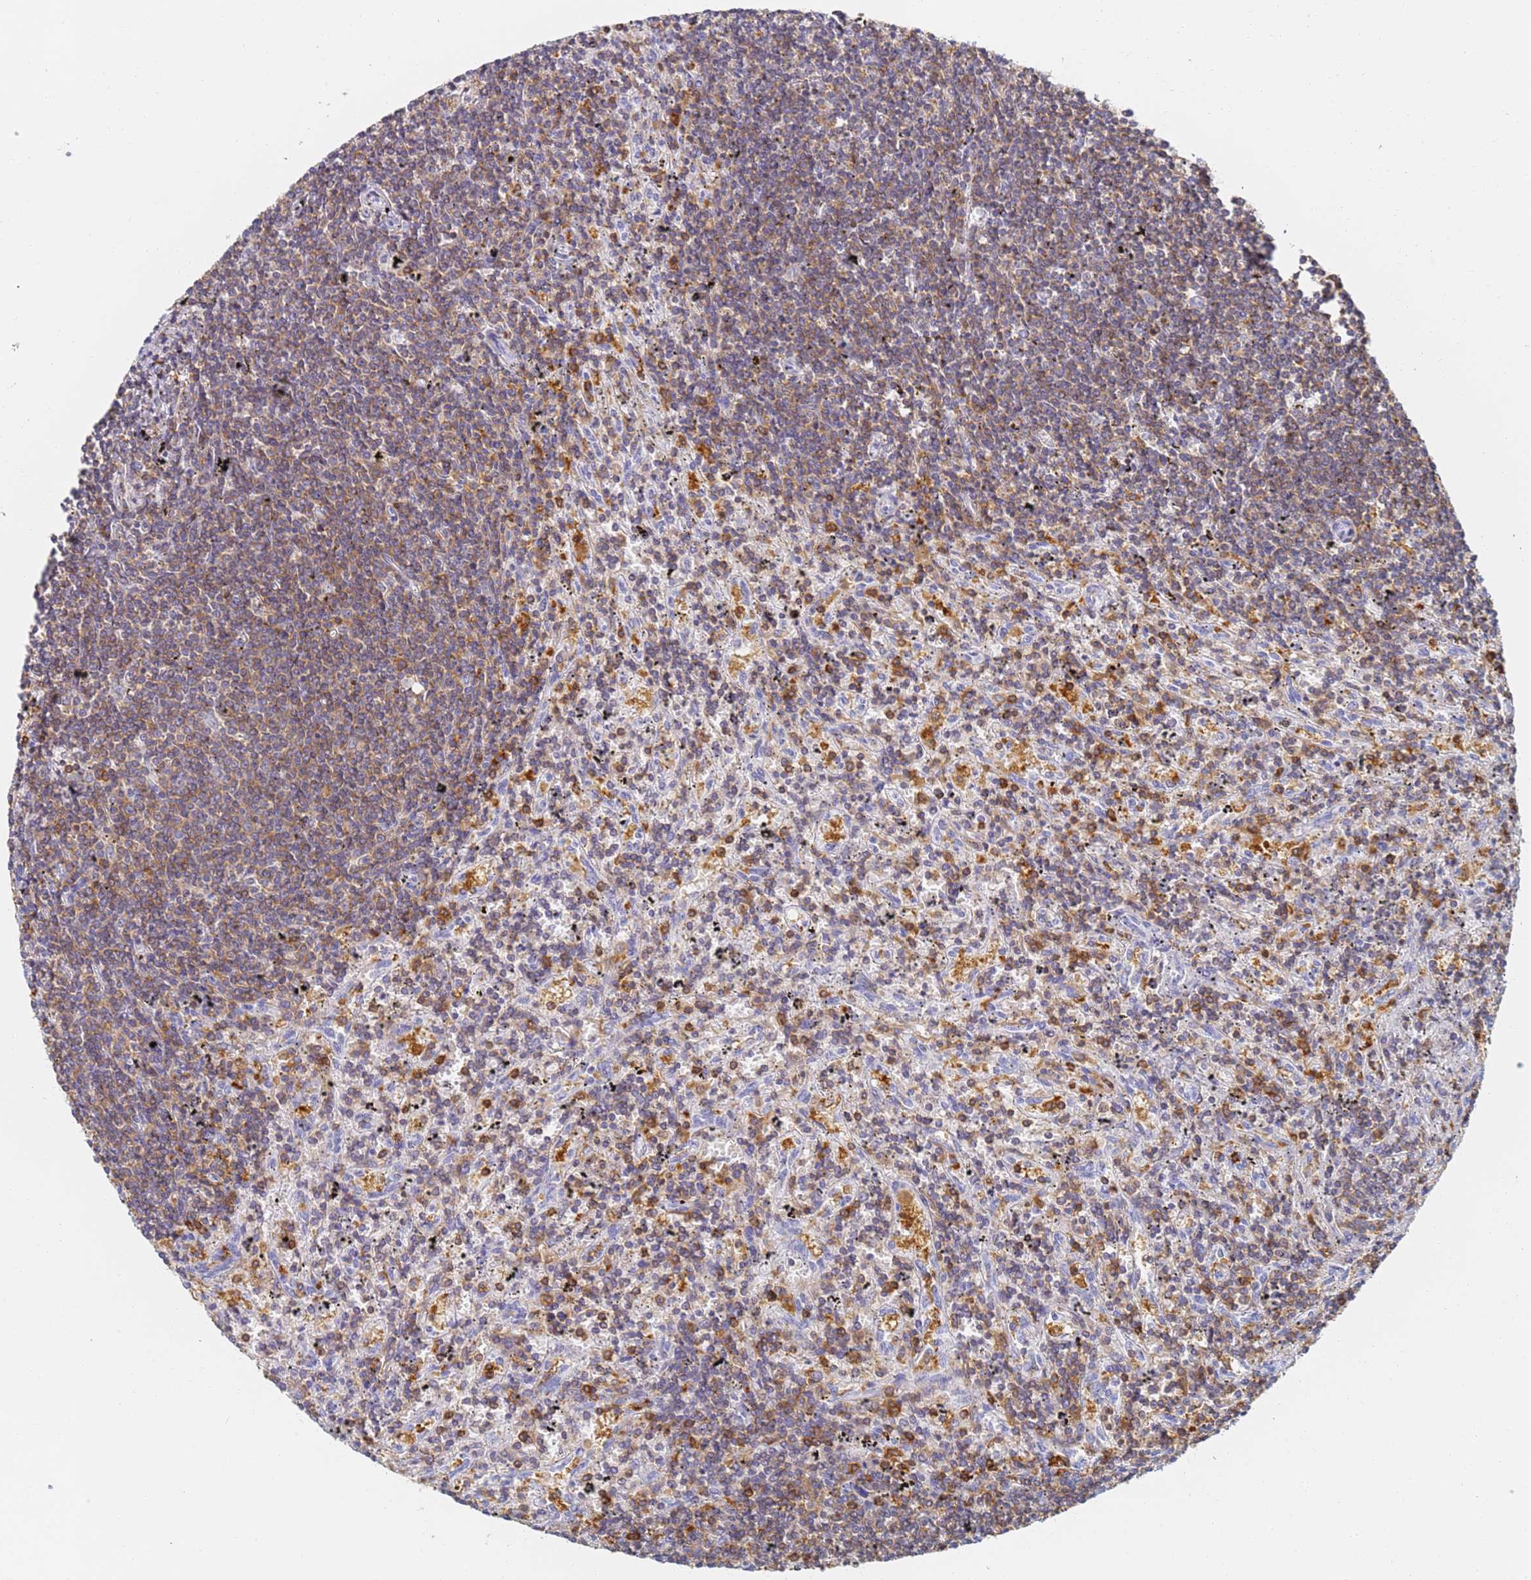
{"staining": {"intensity": "moderate", "quantity": ">75%", "location": "cytoplasmic/membranous"}, "tissue": "lymphoma", "cell_type": "Tumor cells", "image_type": "cancer", "snomed": [{"axis": "morphology", "description": "Malignant lymphoma, non-Hodgkin's type, Low grade"}, {"axis": "topography", "description": "Spleen"}], "caption": "This histopathology image exhibits immunohistochemistry staining of human malignant lymphoma, non-Hodgkin's type (low-grade), with medium moderate cytoplasmic/membranous expression in approximately >75% of tumor cells.", "gene": "BIN2", "patient": {"sex": "male", "age": 76}}